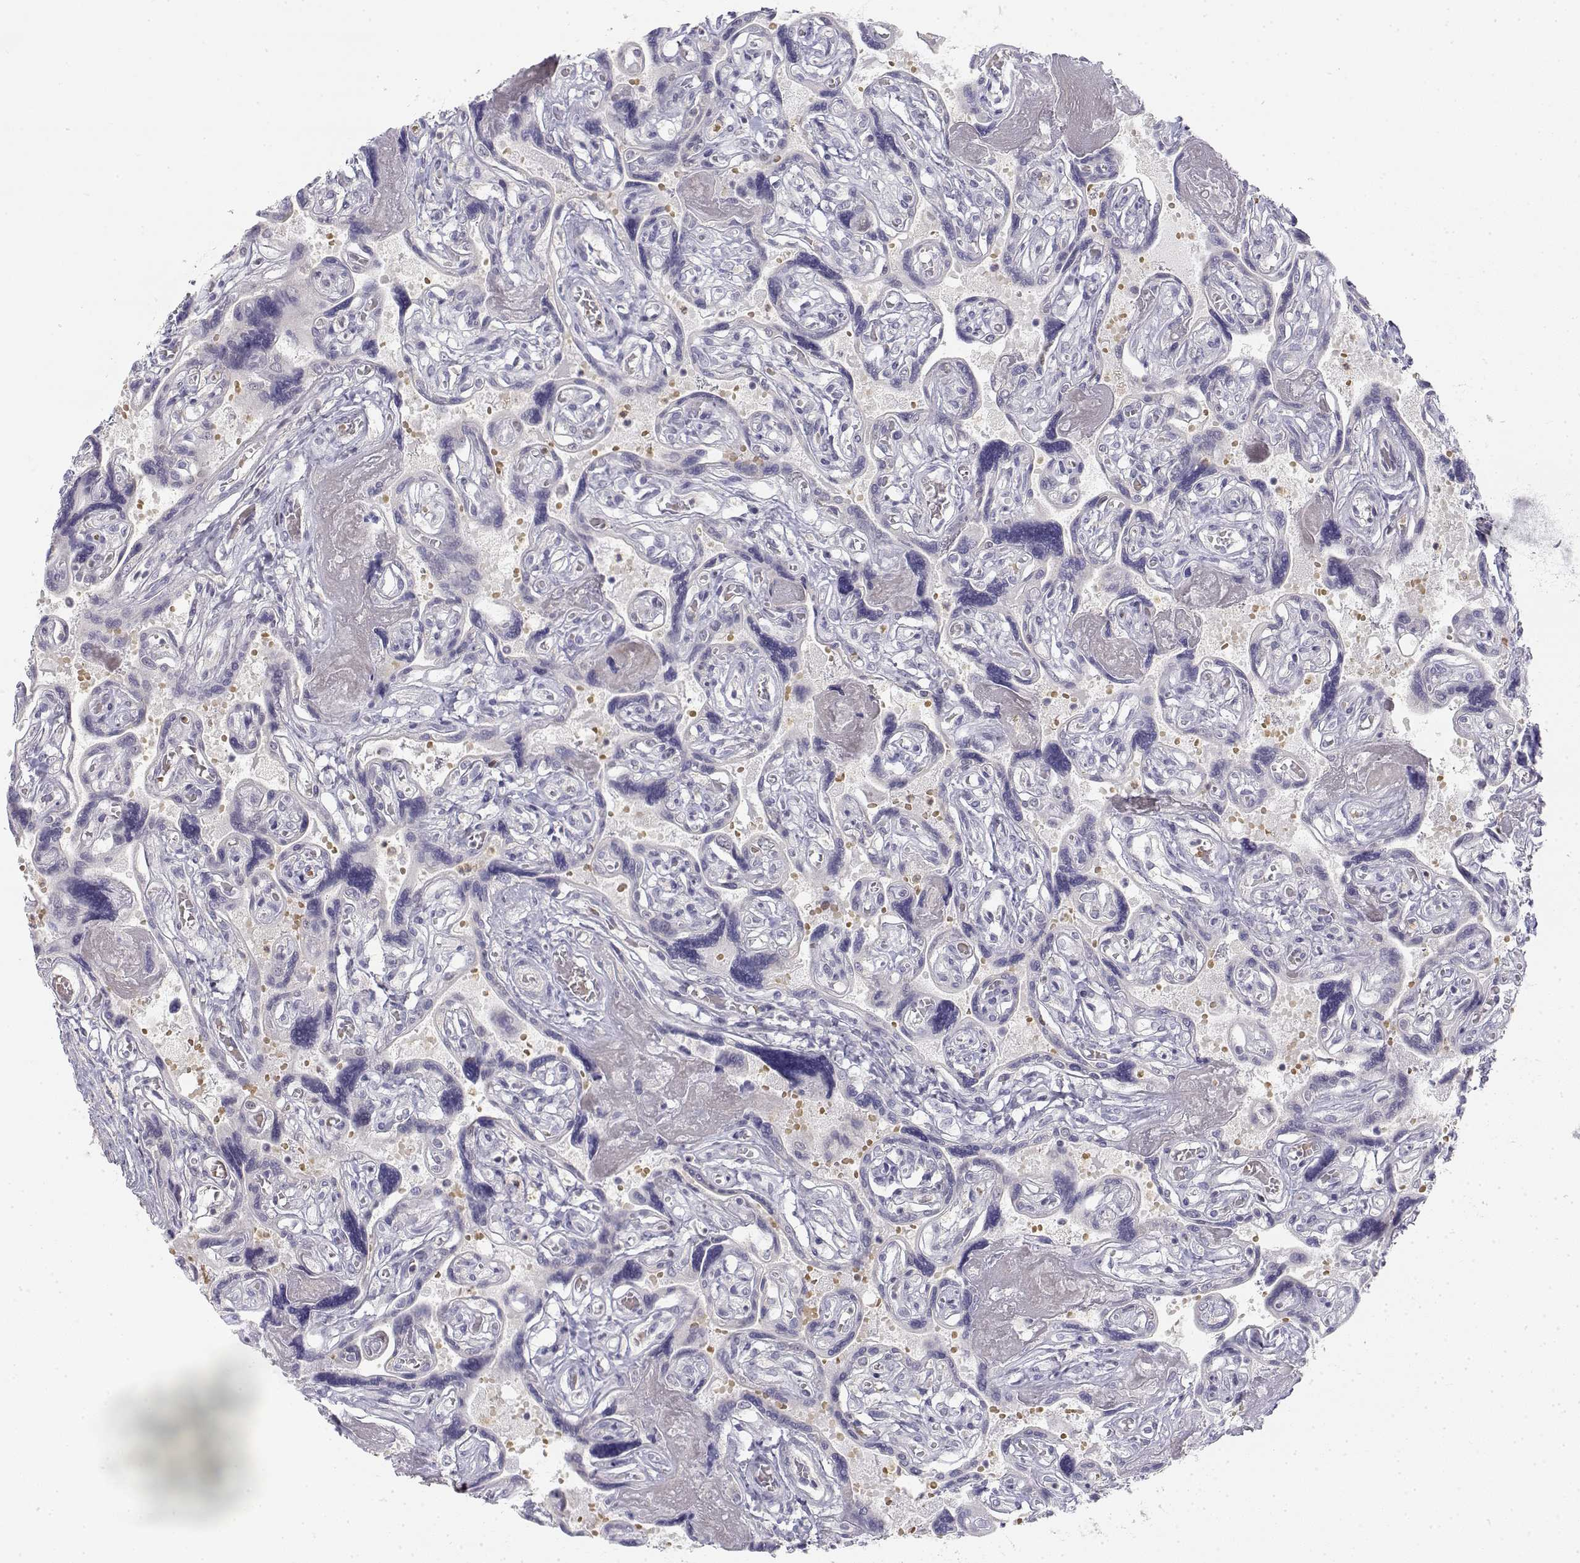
{"staining": {"intensity": "negative", "quantity": "none", "location": "none"}, "tissue": "placenta", "cell_type": "Decidual cells", "image_type": "normal", "snomed": [{"axis": "morphology", "description": "Normal tissue, NOS"}, {"axis": "topography", "description": "Placenta"}], "caption": "An immunohistochemistry (IHC) photomicrograph of unremarkable placenta is shown. There is no staining in decidual cells of placenta.", "gene": "GLIPR1L2", "patient": {"sex": "female", "age": 32}}